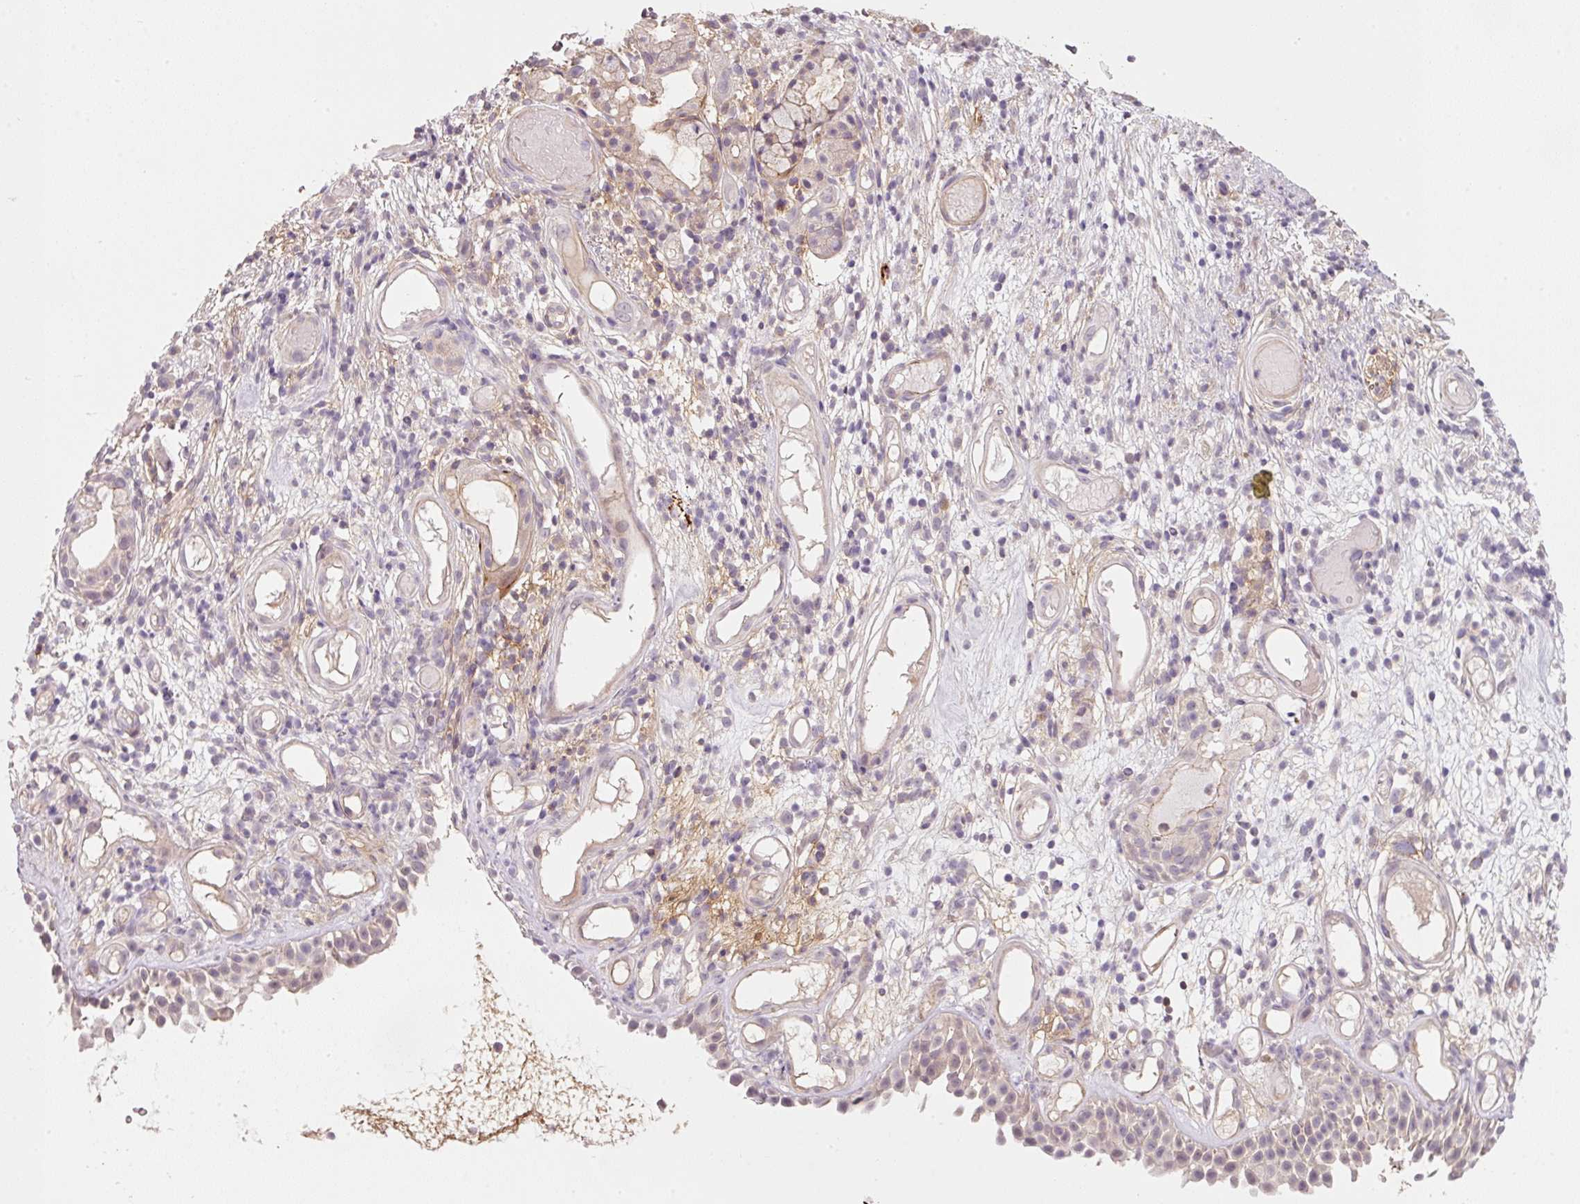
{"staining": {"intensity": "weak", "quantity": "<25%", "location": "cytoplasmic/membranous"}, "tissue": "nasopharynx", "cell_type": "Respiratory epithelial cells", "image_type": "normal", "snomed": [{"axis": "morphology", "description": "Normal tissue, NOS"}, {"axis": "morphology", "description": "Inflammation, NOS"}, {"axis": "topography", "description": "Nasopharynx"}], "caption": "Immunohistochemistry micrograph of unremarkable nasopharynx: human nasopharynx stained with DAB exhibits no significant protein staining in respiratory epithelial cells.", "gene": "TIRAP", "patient": {"sex": "male", "age": 54}}